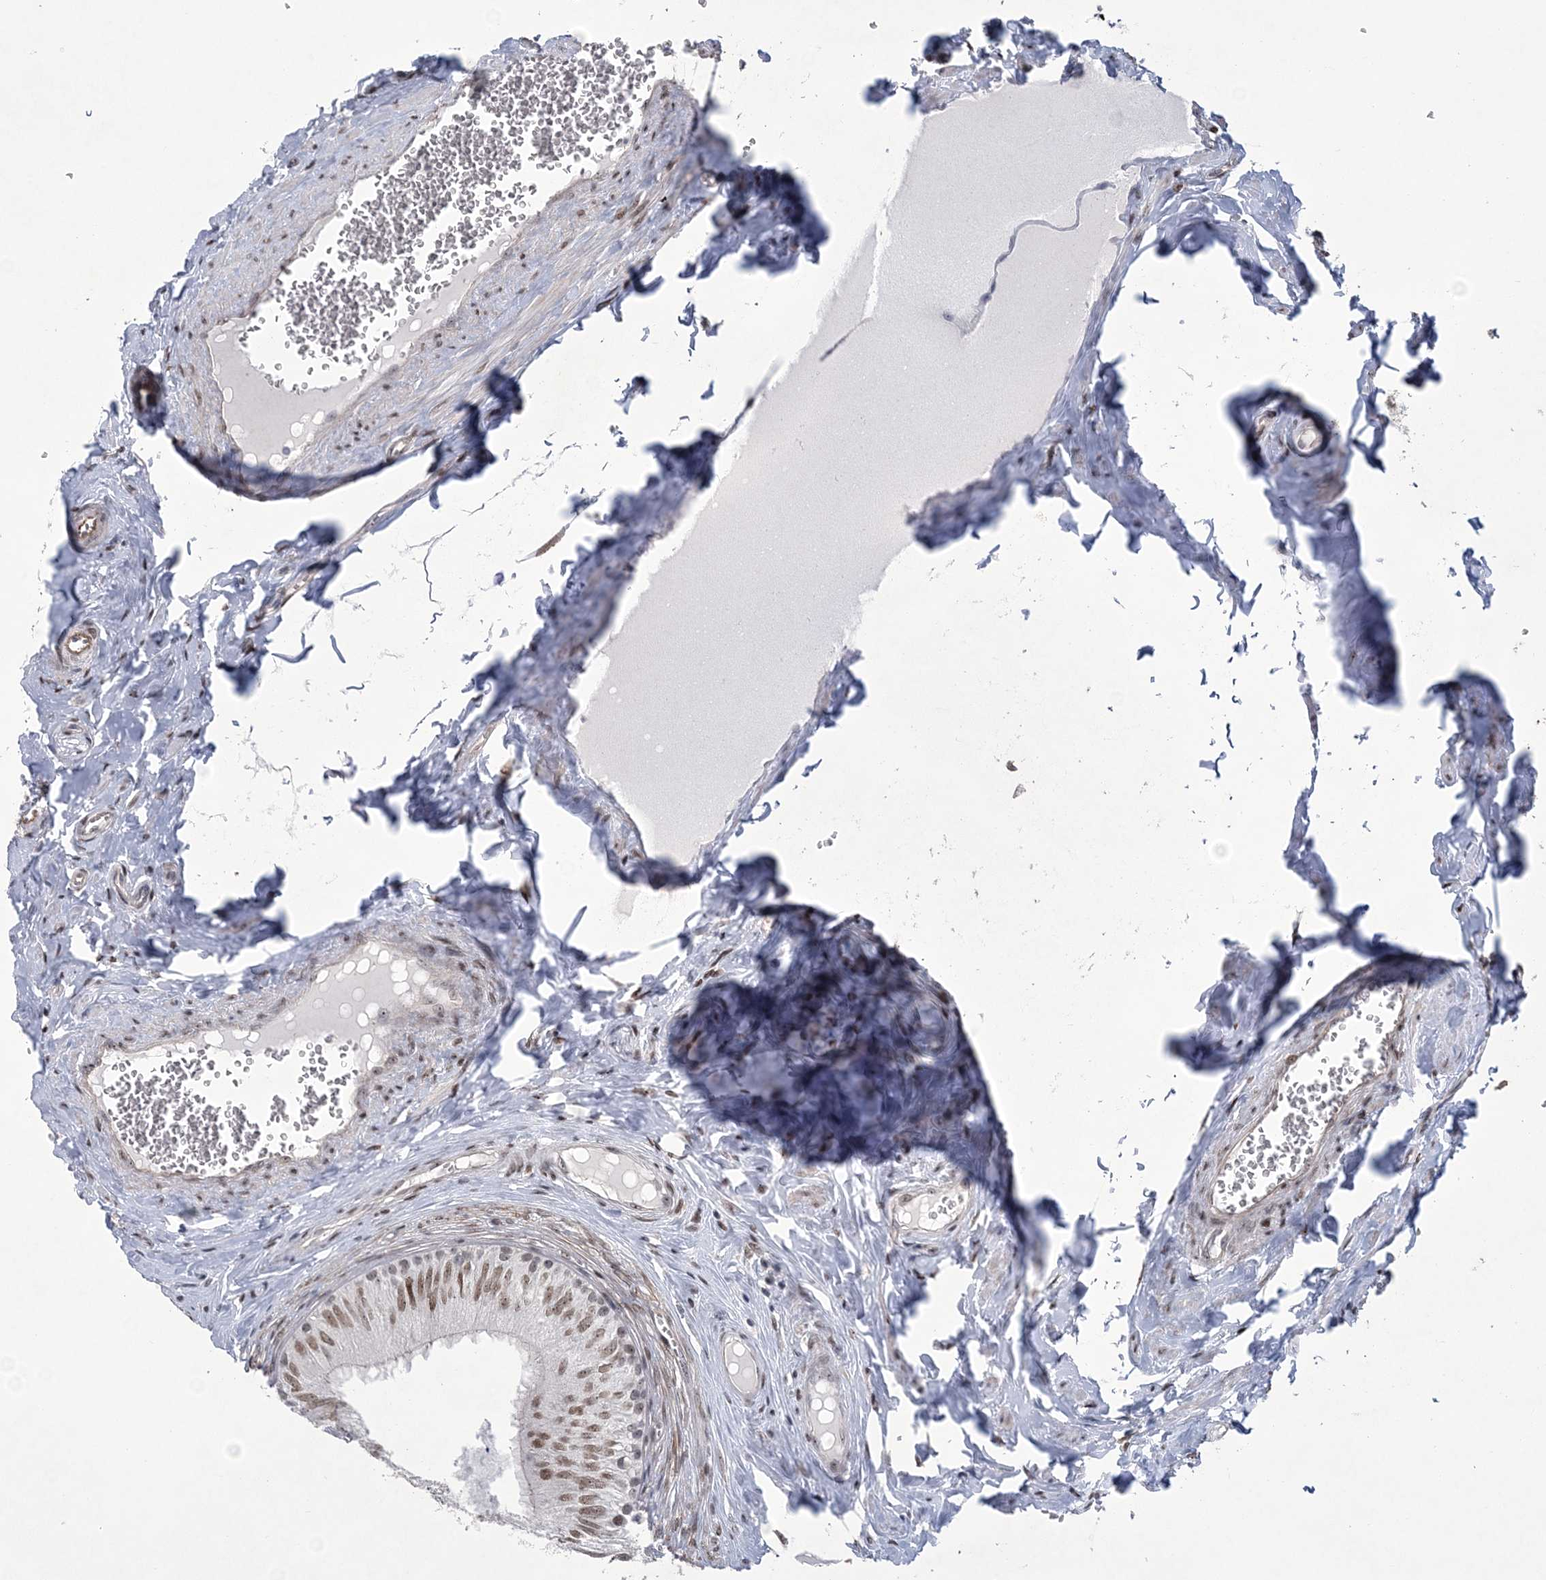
{"staining": {"intensity": "strong", "quantity": ">75%", "location": "nuclear"}, "tissue": "epididymis", "cell_type": "Glandular cells", "image_type": "normal", "snomed": [{"axis": "morphology", "description": "Normal tissue, NOS"}, {"axis": "topography", "description": "Epididymis"}], "caption": "Immunohistochemical staining of benign epididymis shows high levels of strong nuclear staining in about >75% of glandular cells.", "gene": "HOMEZ", "patient": {"sex": "male", "age": 46}}